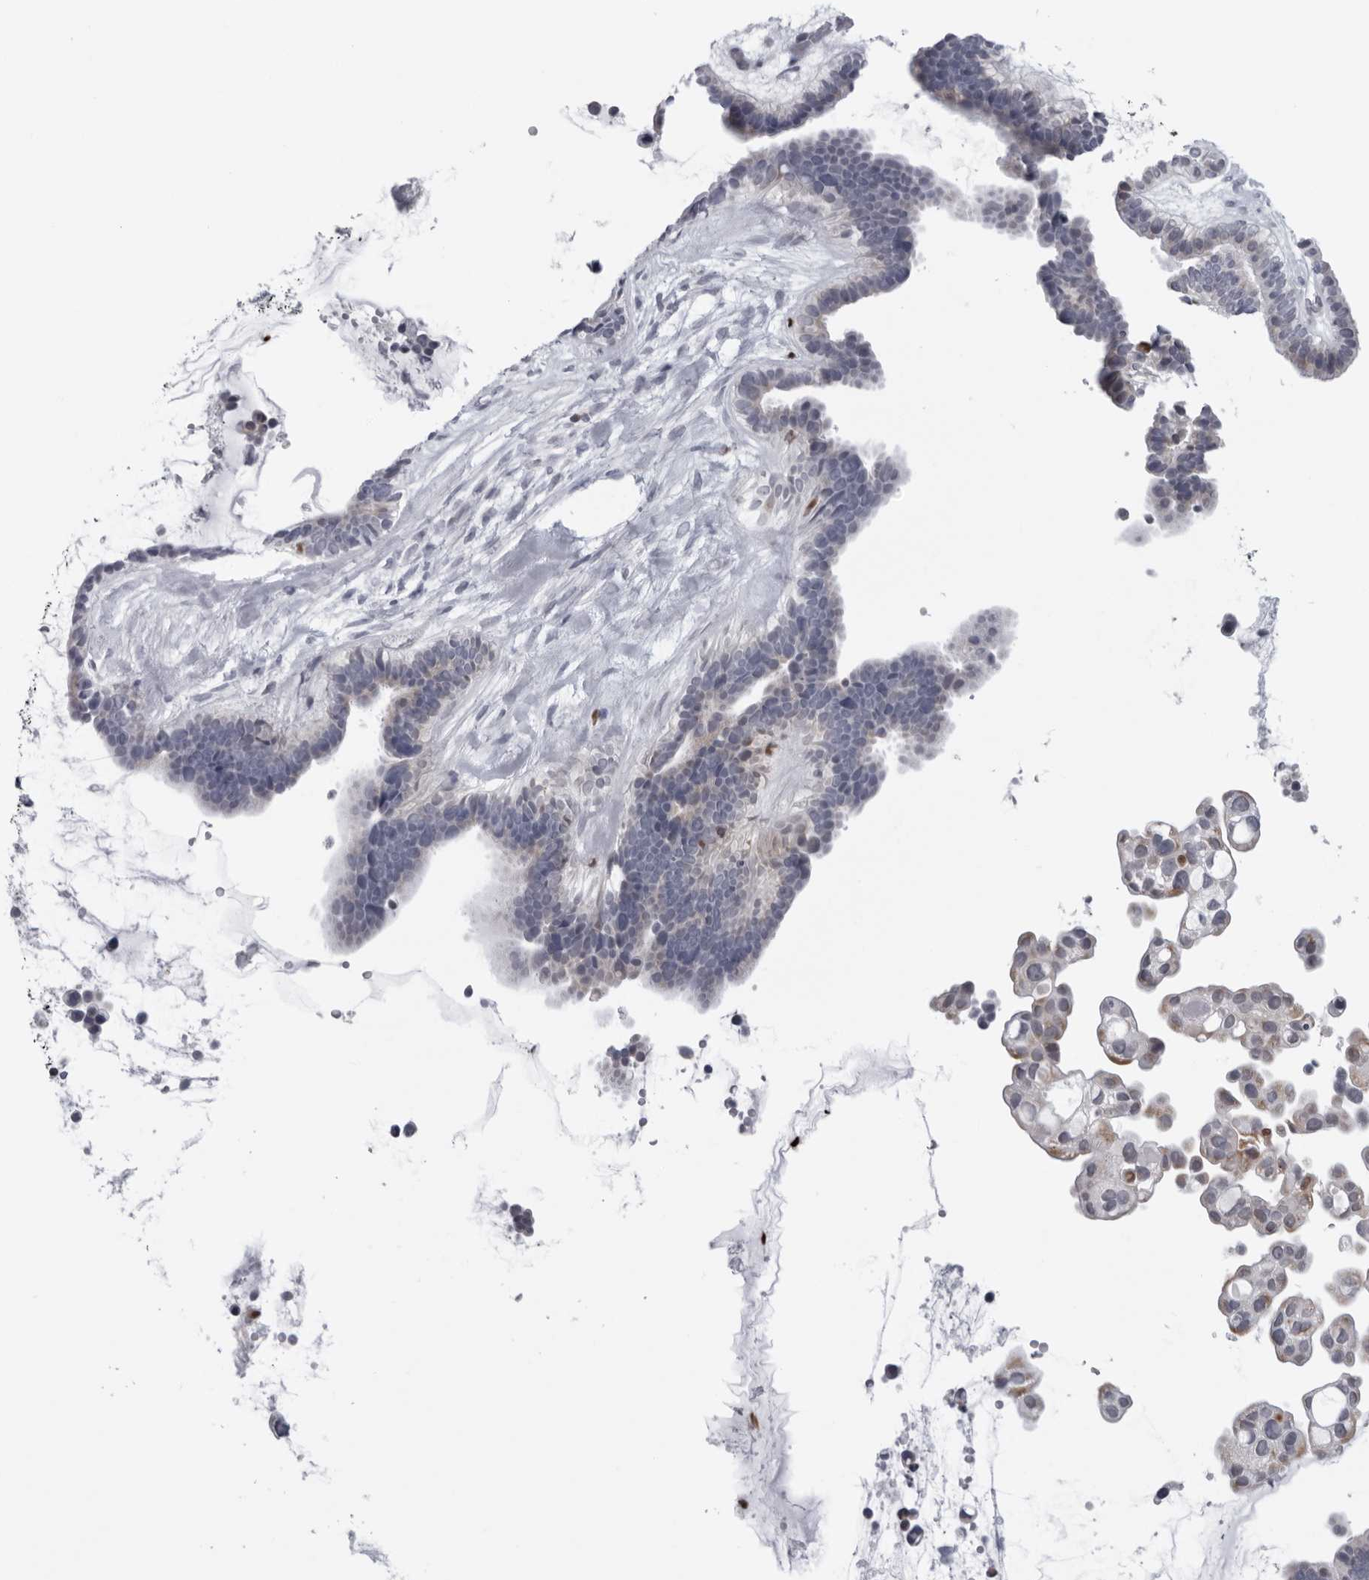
{"staining": {"intensity": "negative", "quantity": "none", "location": "none"}, "tissue": "ovarian cancer", "cell_type": "Tumor cells", "image_type": "cancer", "snomed": [{"axis": "morphology", "description": "Cystadenocarcinoma, serous, NOS"}, {"axis": "topography", "description": "Ovary"}], "caption": "An immunohistochemistry (IHC) micrograph of ovarian cancer is shown. There is no staining in tumor cells of ovarian cancer. (Stains: DAB immunohistochemistry with hematoxylin counter stain, Microscopy: brightfield microscopy at high magnification).", "gene": "CPT2", "patient": {"sex": "female", "age": 56}}